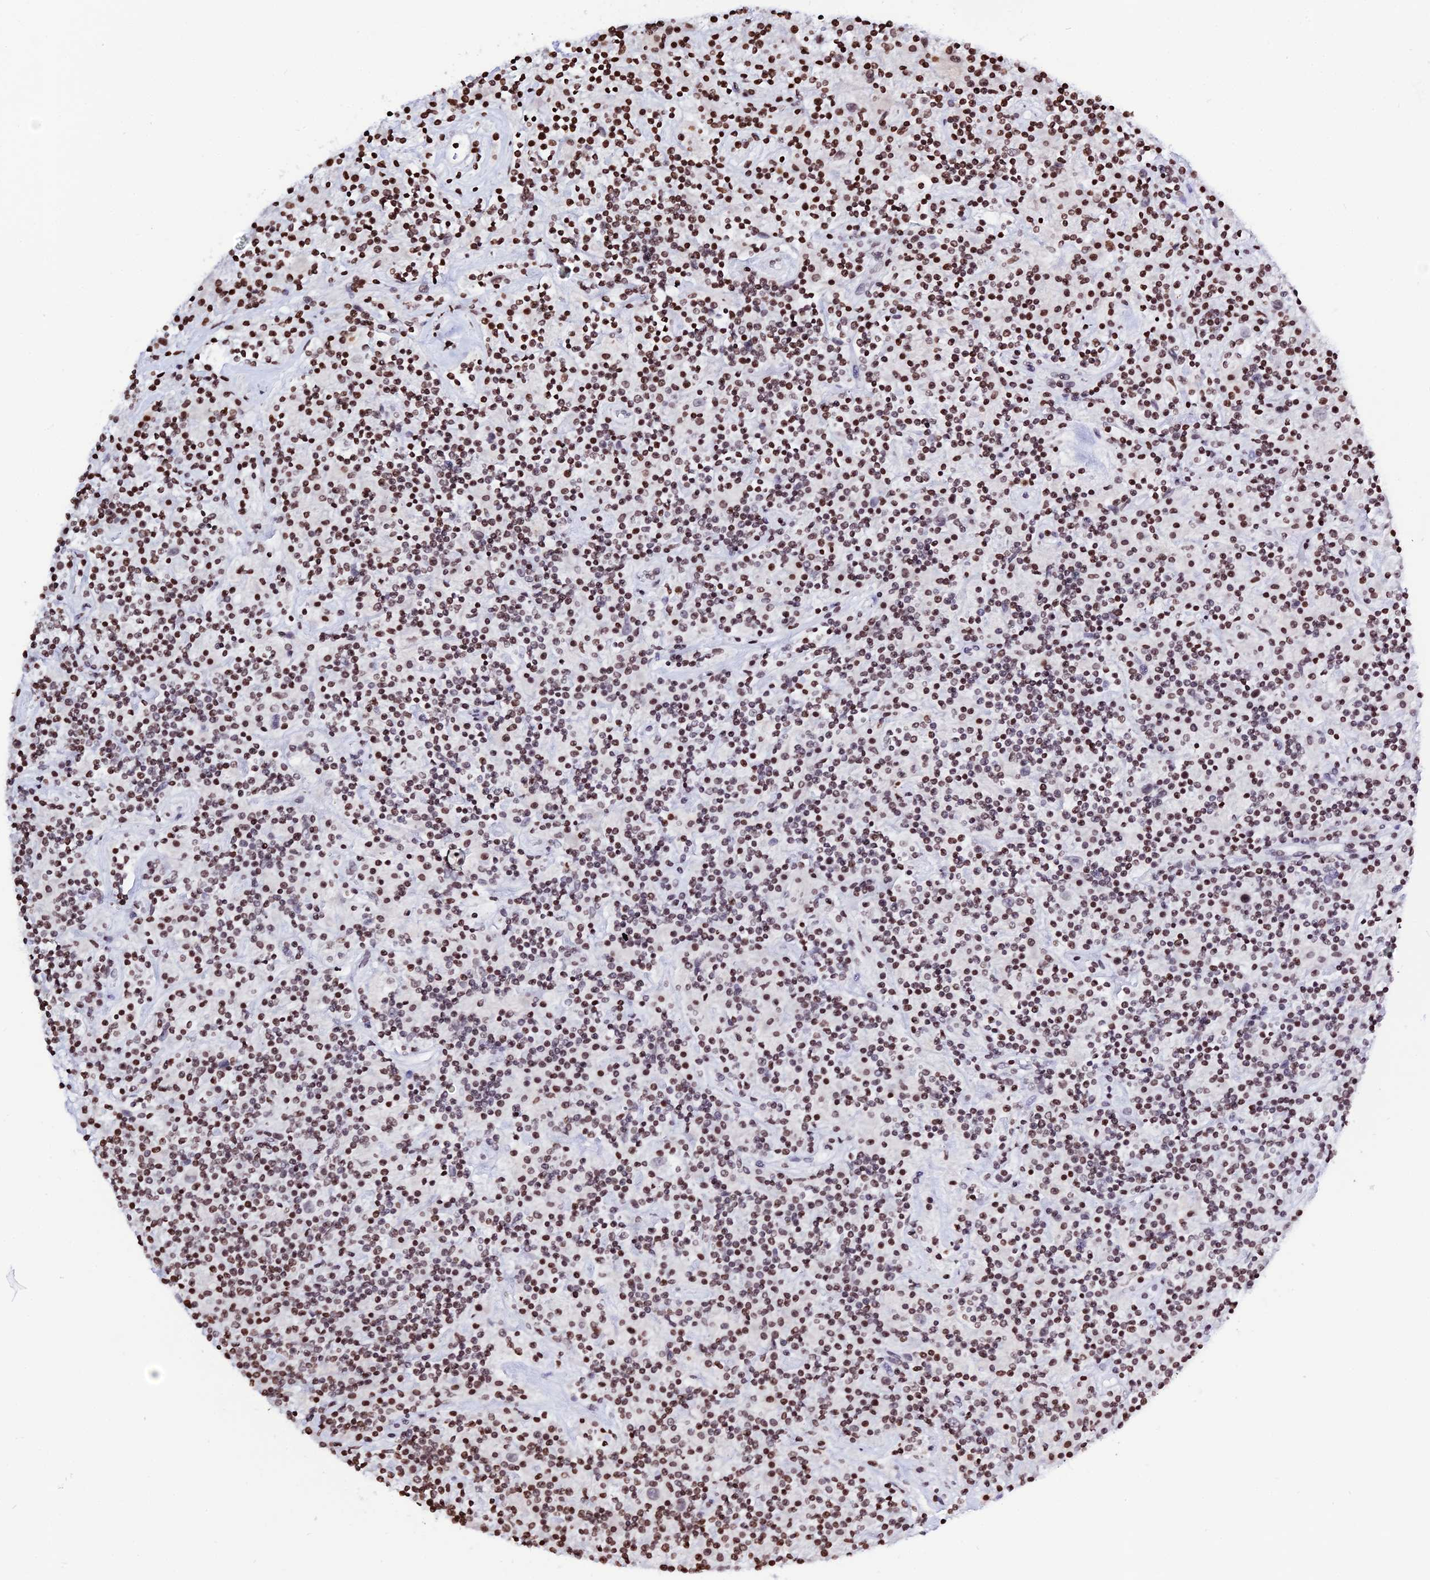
{"staining": {"intensity": "negative", "quantity": "none", "location": "none"}, "tissue": "lymphoma", "cell_type": "Tumor cells", "image_type": "cancer", "snomed": [{"axis": "morphology", "description": "Hodgkin's disease, NOS"}, {"axis": "topography", "description": "Lymph node"}], "caption": "There is no significant expression in tumor cells of lymphoma.", "gene": "MACROH2A2", "patient": {"sex": "male", "age": 70}}